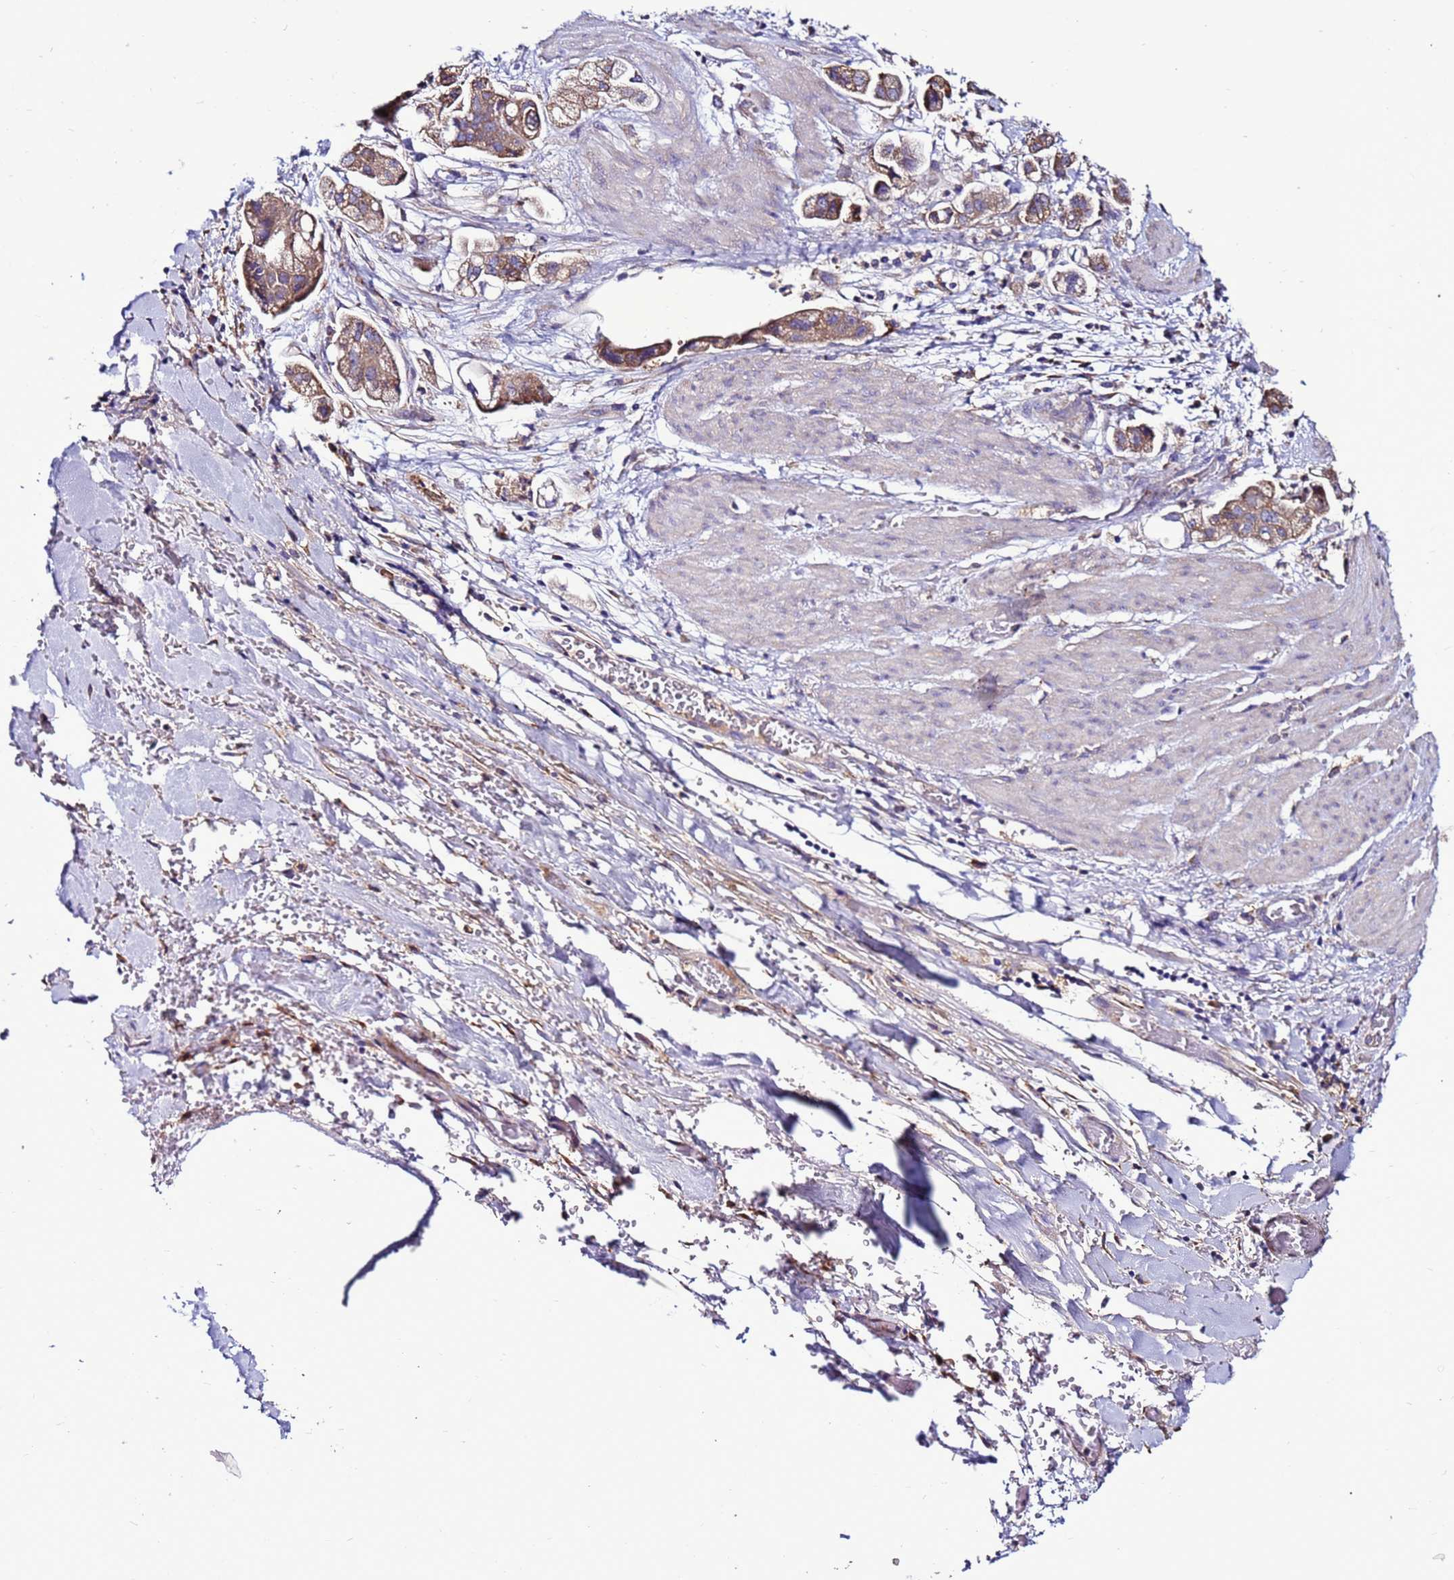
{"staining": {"intensity": "moderate", "quantity": ">75%", "location": "cytoplasmic/membranous"}, "tissue": "stomach cancer", "cell_type": "Tumor cells", "image_type": "cancer", "snomed": [{"axis": "morphology", "description": "Adenocarcinoma, NOS"}, {"axis": "topography", "description": "Stomach"}], "caption": "Stomach adenocarcinoma tissue exhibits moderate cytoplasmic/membranous expression in approximately >75% of tumor cells, visualized by immunohistochemistry.", "gene": "ANTKMT", "patient": {"sex": "male", "age": 62}}